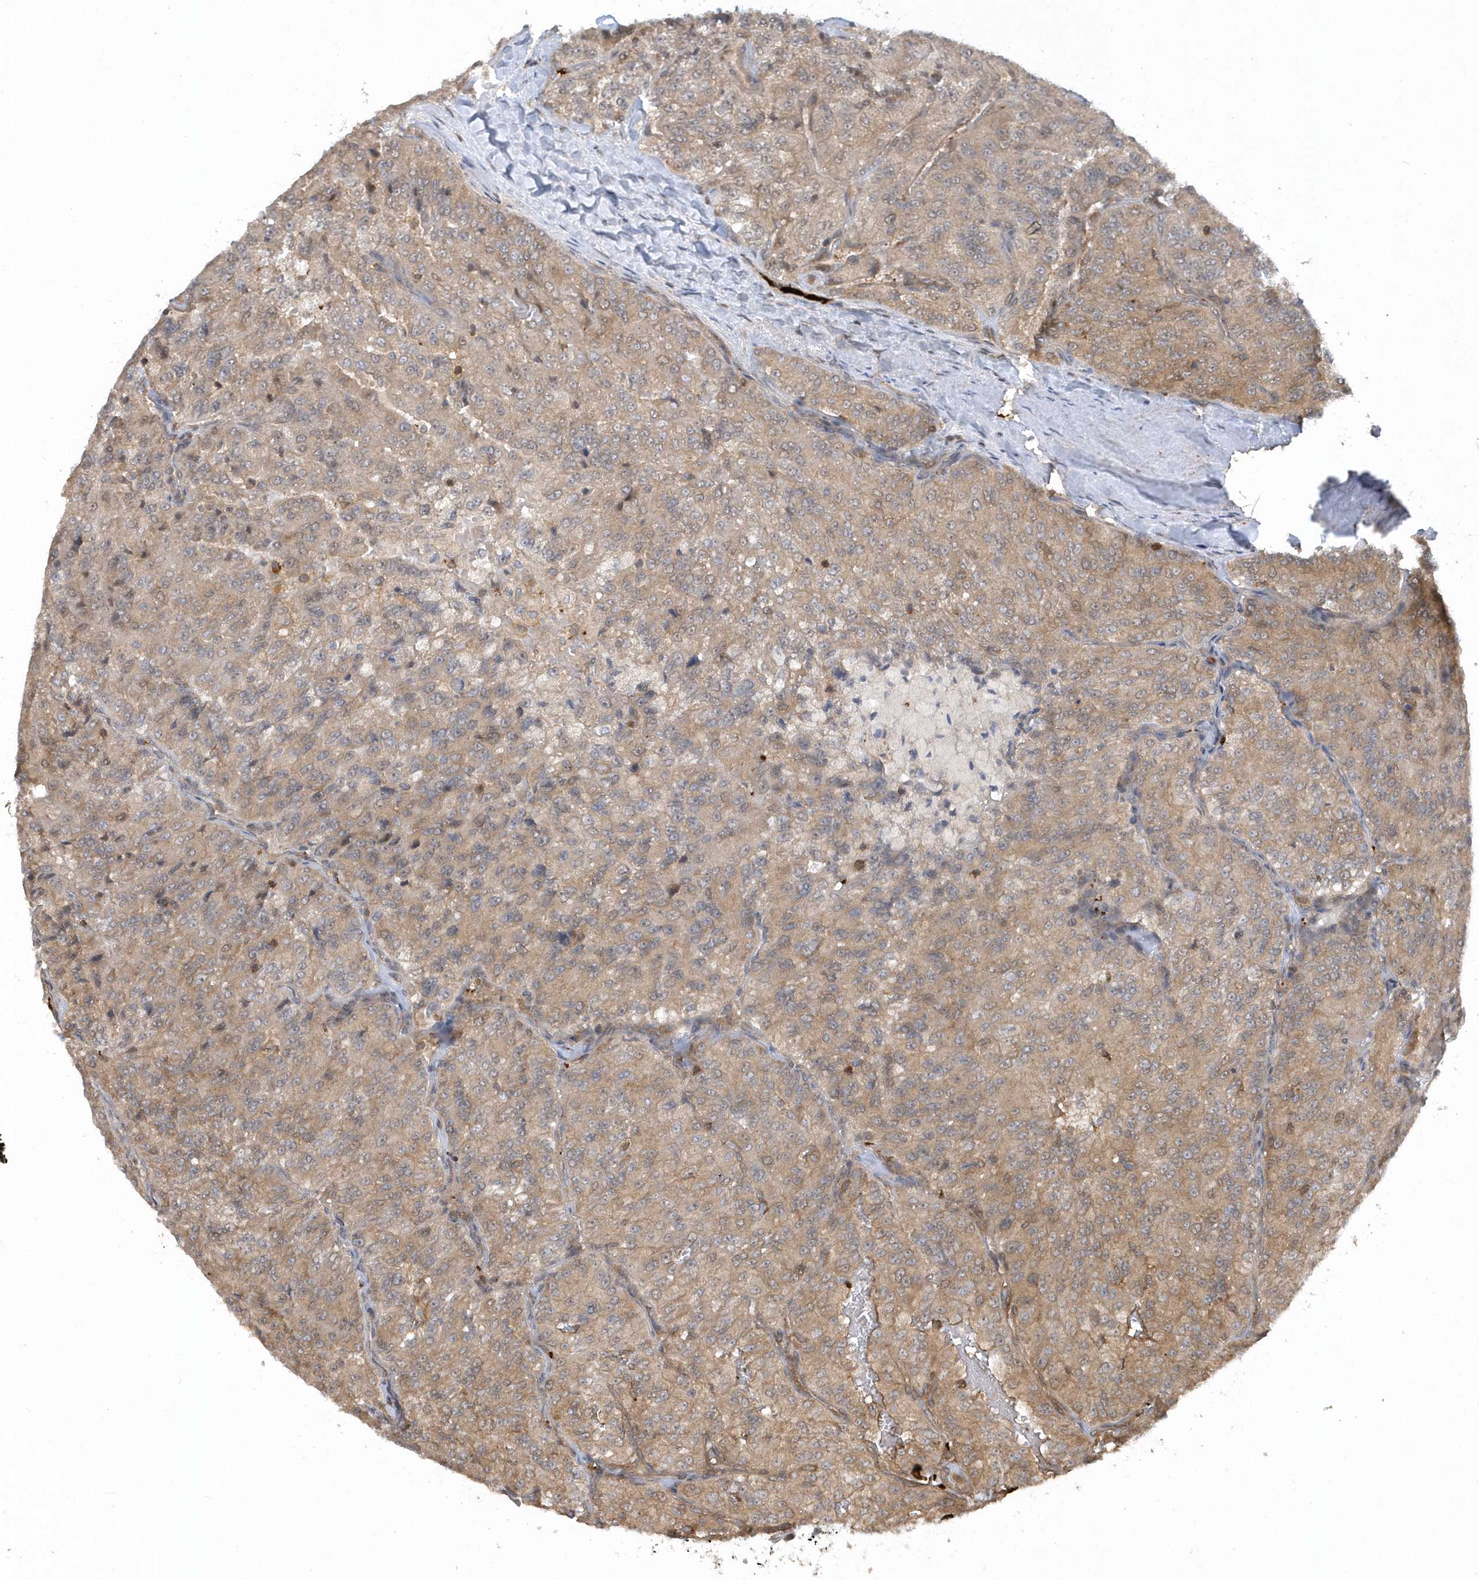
{"staining": {"intensity": "moderate", "quantity": ">75%", "location": "cytoplasmic/membranous"}, "tissue": "renal cancer", "cell_type": "Tumor cells", "image_type": "cancer", "snomed": [{"axis": "morphology", "description": "Adenocarcinoma, NOS"}, {"axis": "topography", "description": "Kidney"}], "caption": "Human adenocarcinoma (renal) stained for a protein (brown) demonstrates moderate cytoplasmic/membranous positive staining in about >75% of tumor cells.", "gene": "ACYP1", "patient": {"sex": "female", "age": 63}}